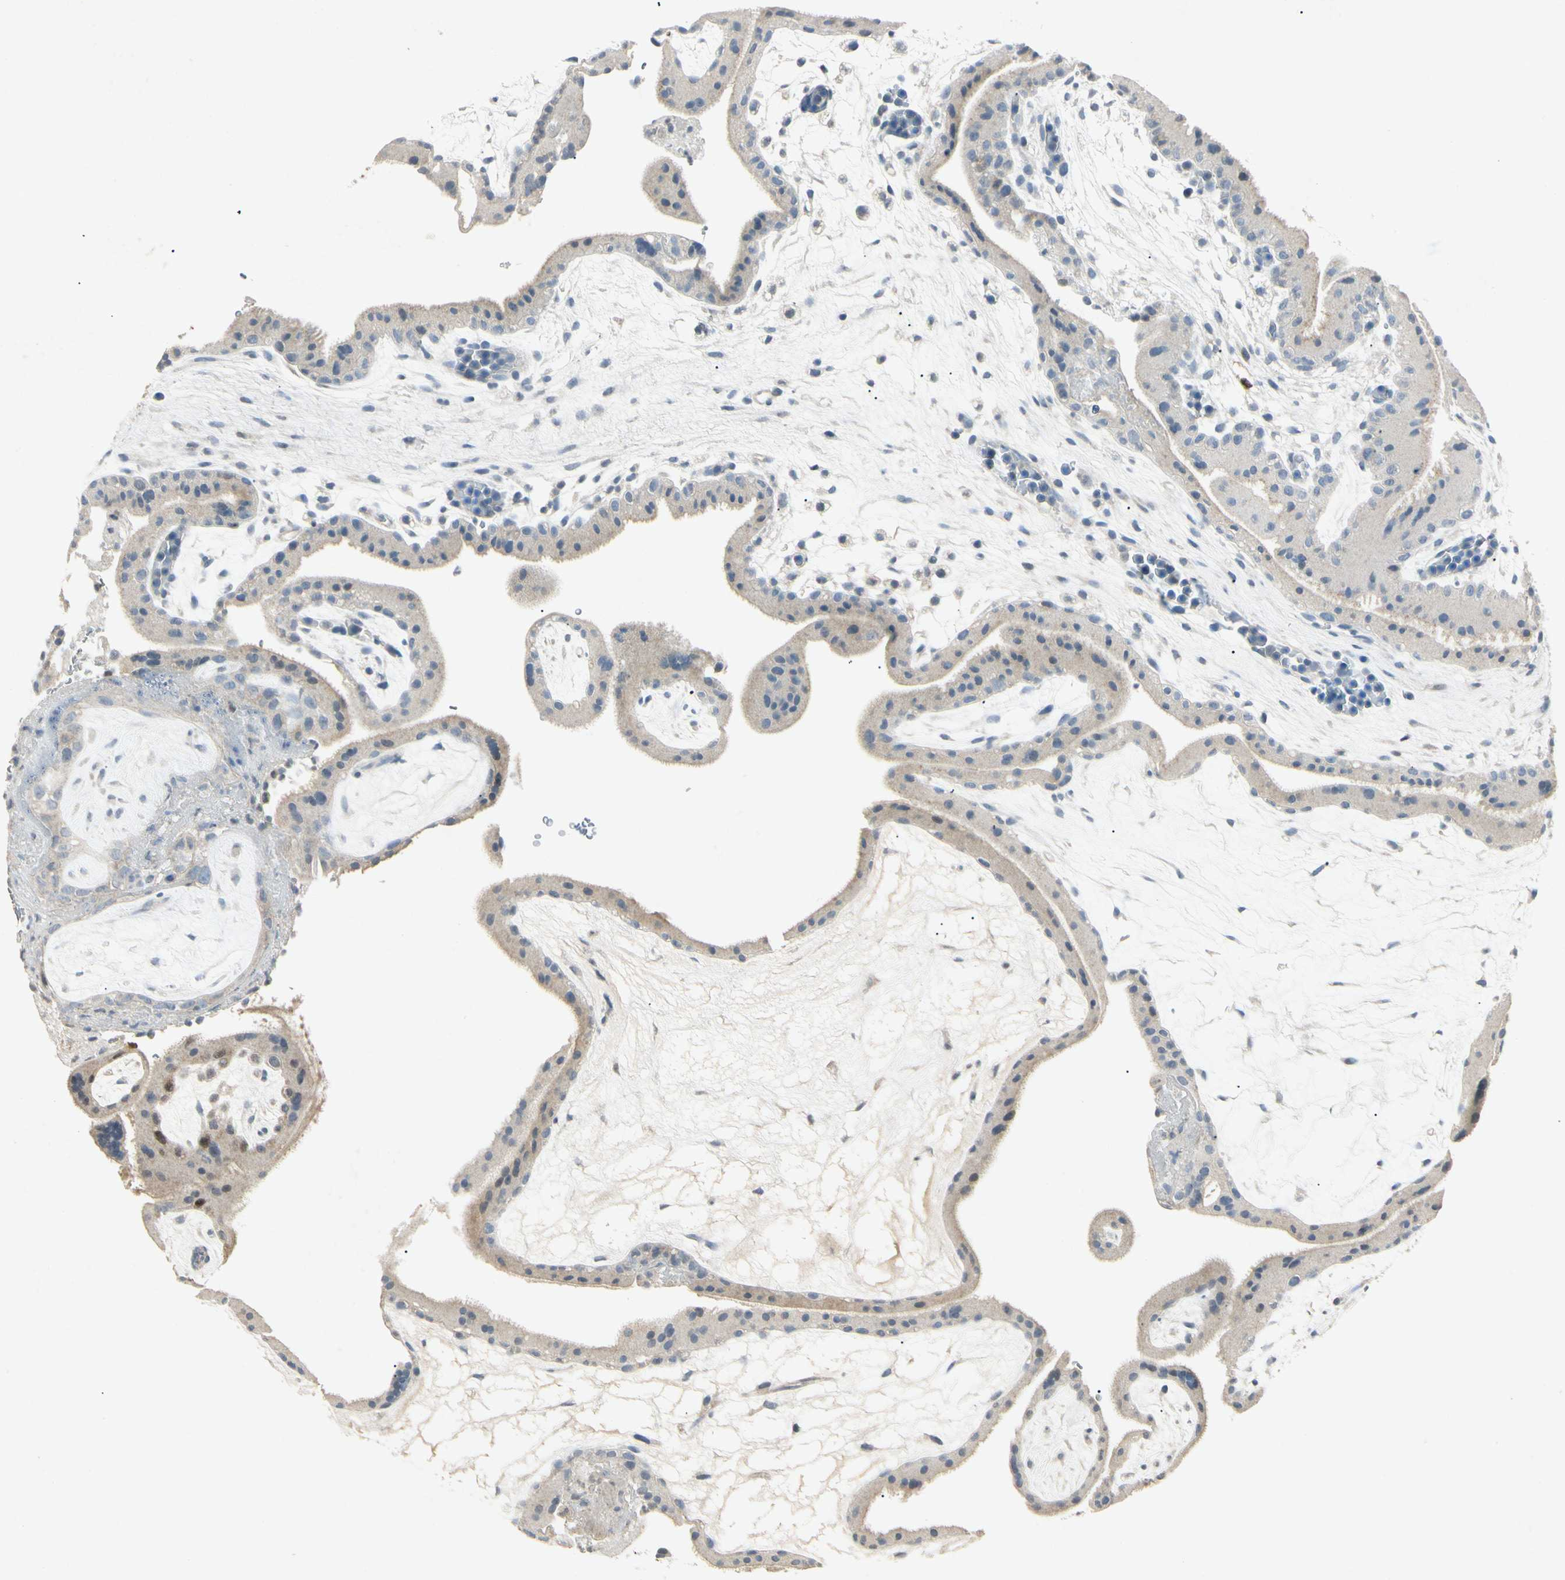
{"staining": {"intensity": "weak", "quantity": "25%-75%", "location": "cytoplasmic/membranous"}, "tissue": "placenta", "cell_type": "Trophoblastic cells", "image_type": "normal", "snomed": [{"axis": "morphology", "description": "Normal tissue, NOS"}, {"axis": "topography", "description": "Placenta"}], "caption": "A high-resolution photomicrograph shows immunohistochemistry staining of normal placenta, which displays weak cytoplasmic/membranous expression in about 25%-75% of trophoblastic cells. (Brightfield microscopy of DAB IHC at high magnification).", "gene": "HSPA1B", "patient": {"sex": "female", "age": 19}}